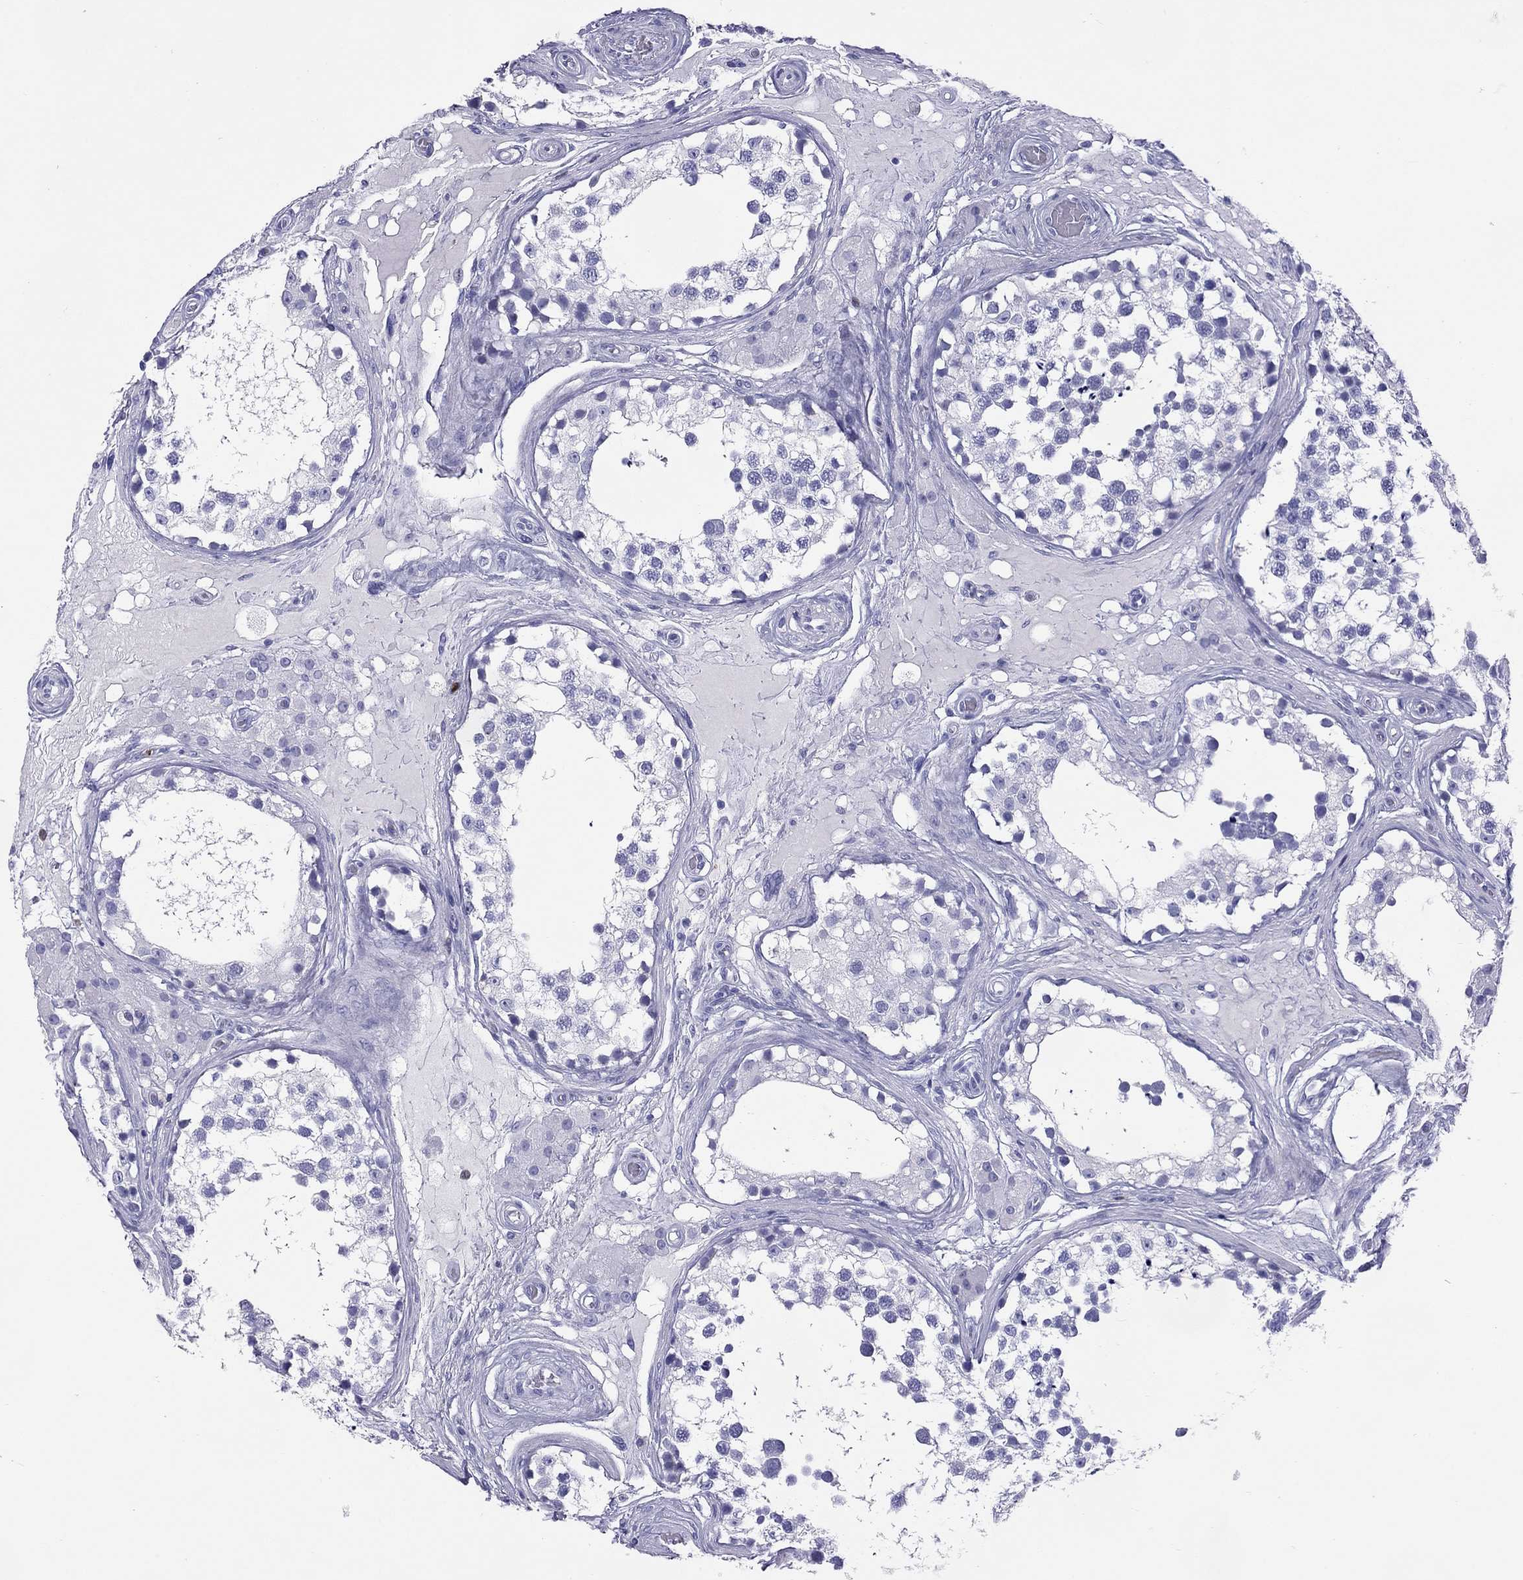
{"staining": {"intensity": "negative", "quantity": "none", "location": "none"}, "tissue": "testis", "cell_type": "Cells in seminiferous ducts", "image_type": "normal", "snomed": [{"axis": "morphology", "description": "Normal tissue, NOS"}, {"axis": "morphology", "description": "Seminoma, NOS"}, {"axis": "topography", "description": "Testis"}], "caption": "The photomicrograph displays no significant positivity in cells in seminiferous ducts of testis. (Immunohistochemistry (ihc), brightfield microscopy, high magnification).", "gene": "SLAMF1", "patient": {"sex": "male", "age": 65}}